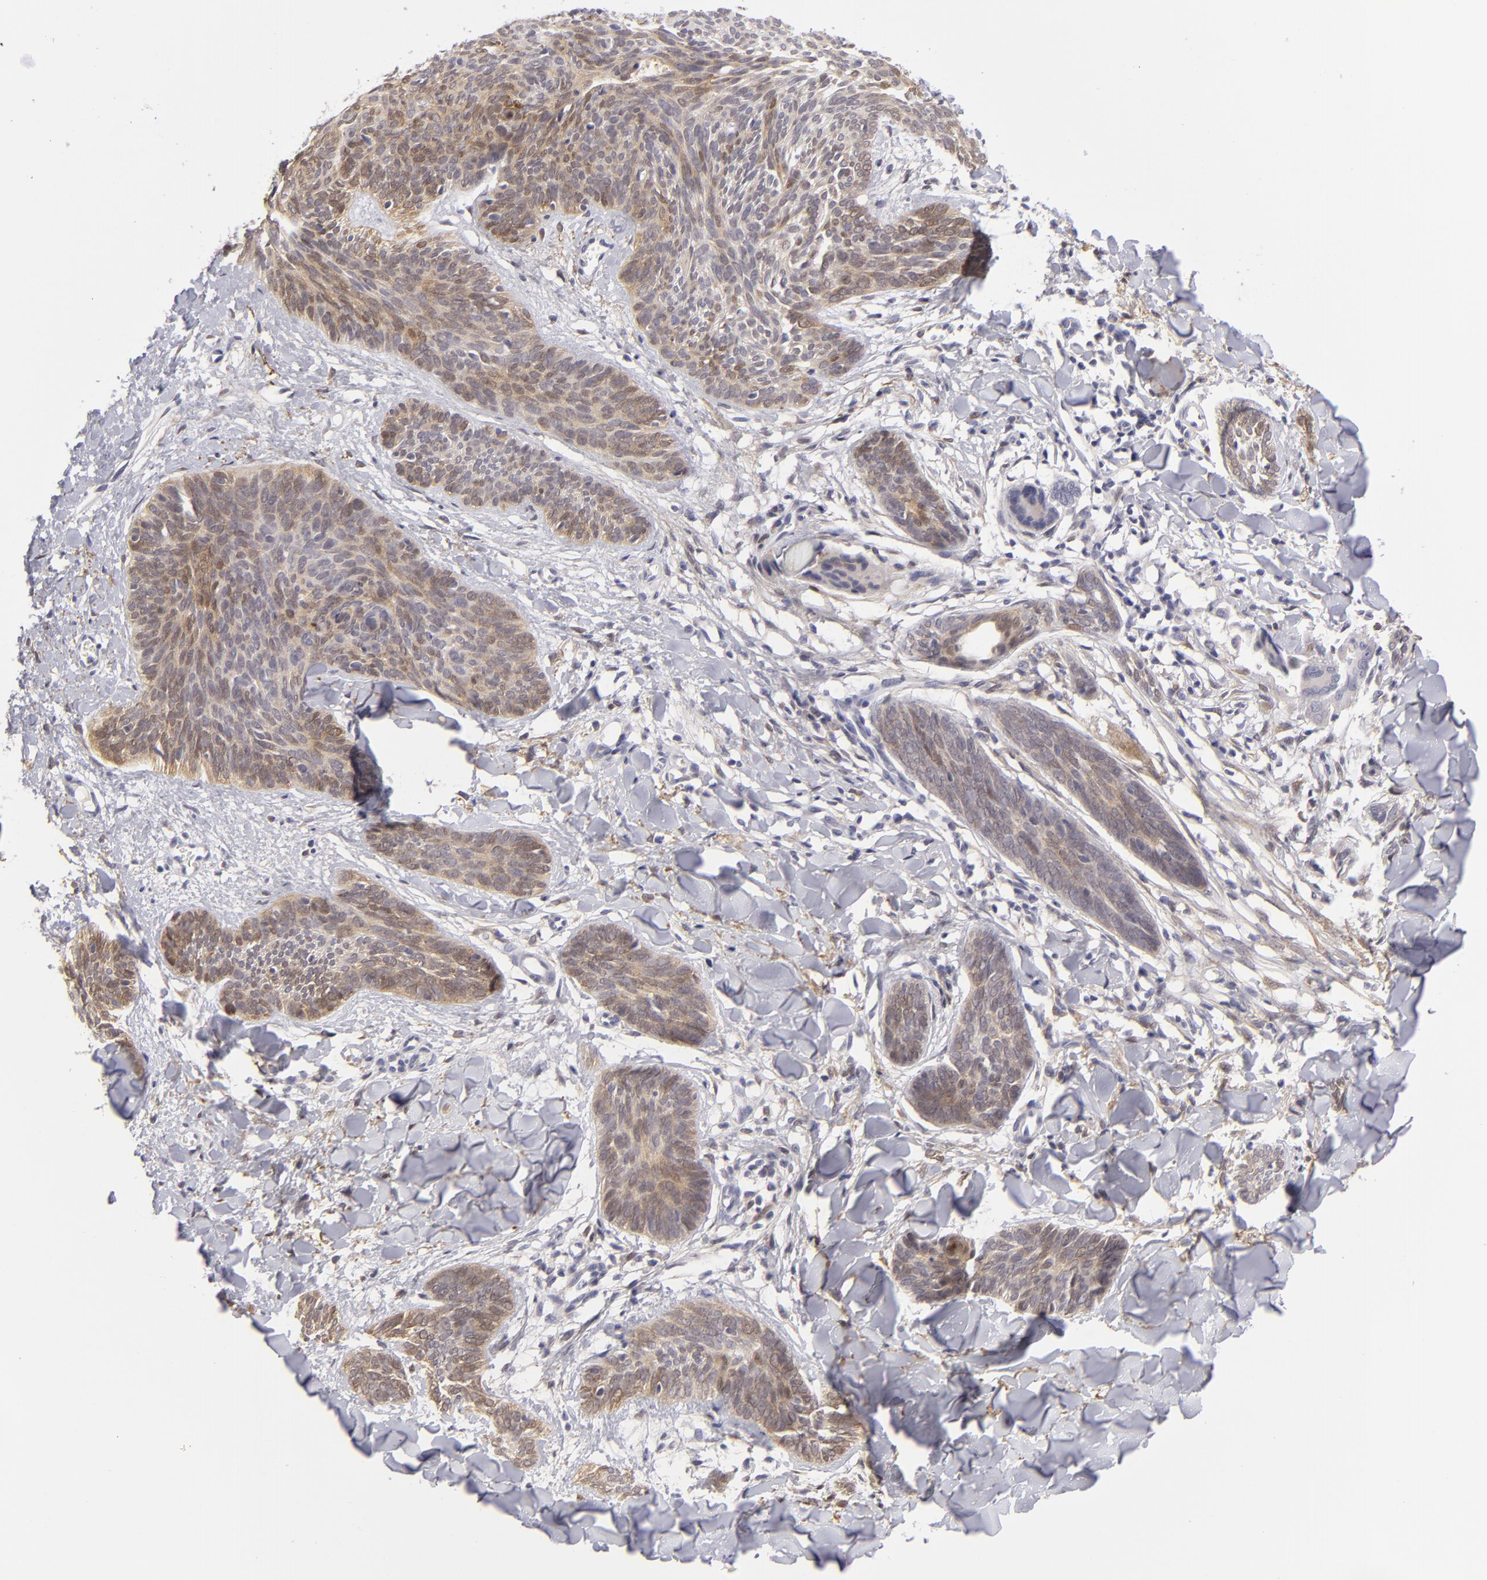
{"staining": {"intensity": "moderate", "quantity": "25%-75%", "location": "cytoplasmic/membranous,nuclear"}, "tissue": "skin cancer", "cell_type": "Tumor cells", "image_type": "cancer", "snomed": [{"axis": "morphology", "description": "Basal cell carcinoma"}, {"axis": "topography", "description": "Skin"}], "caption": "Skin cancer (basal cell carcinoma) tissue reveals moderate cytoplasmic/membranous and nuclear expression in about 25%-75% of tumor cells", "gene": "EFS", "patient": {"sex": "female", "age": 81}}